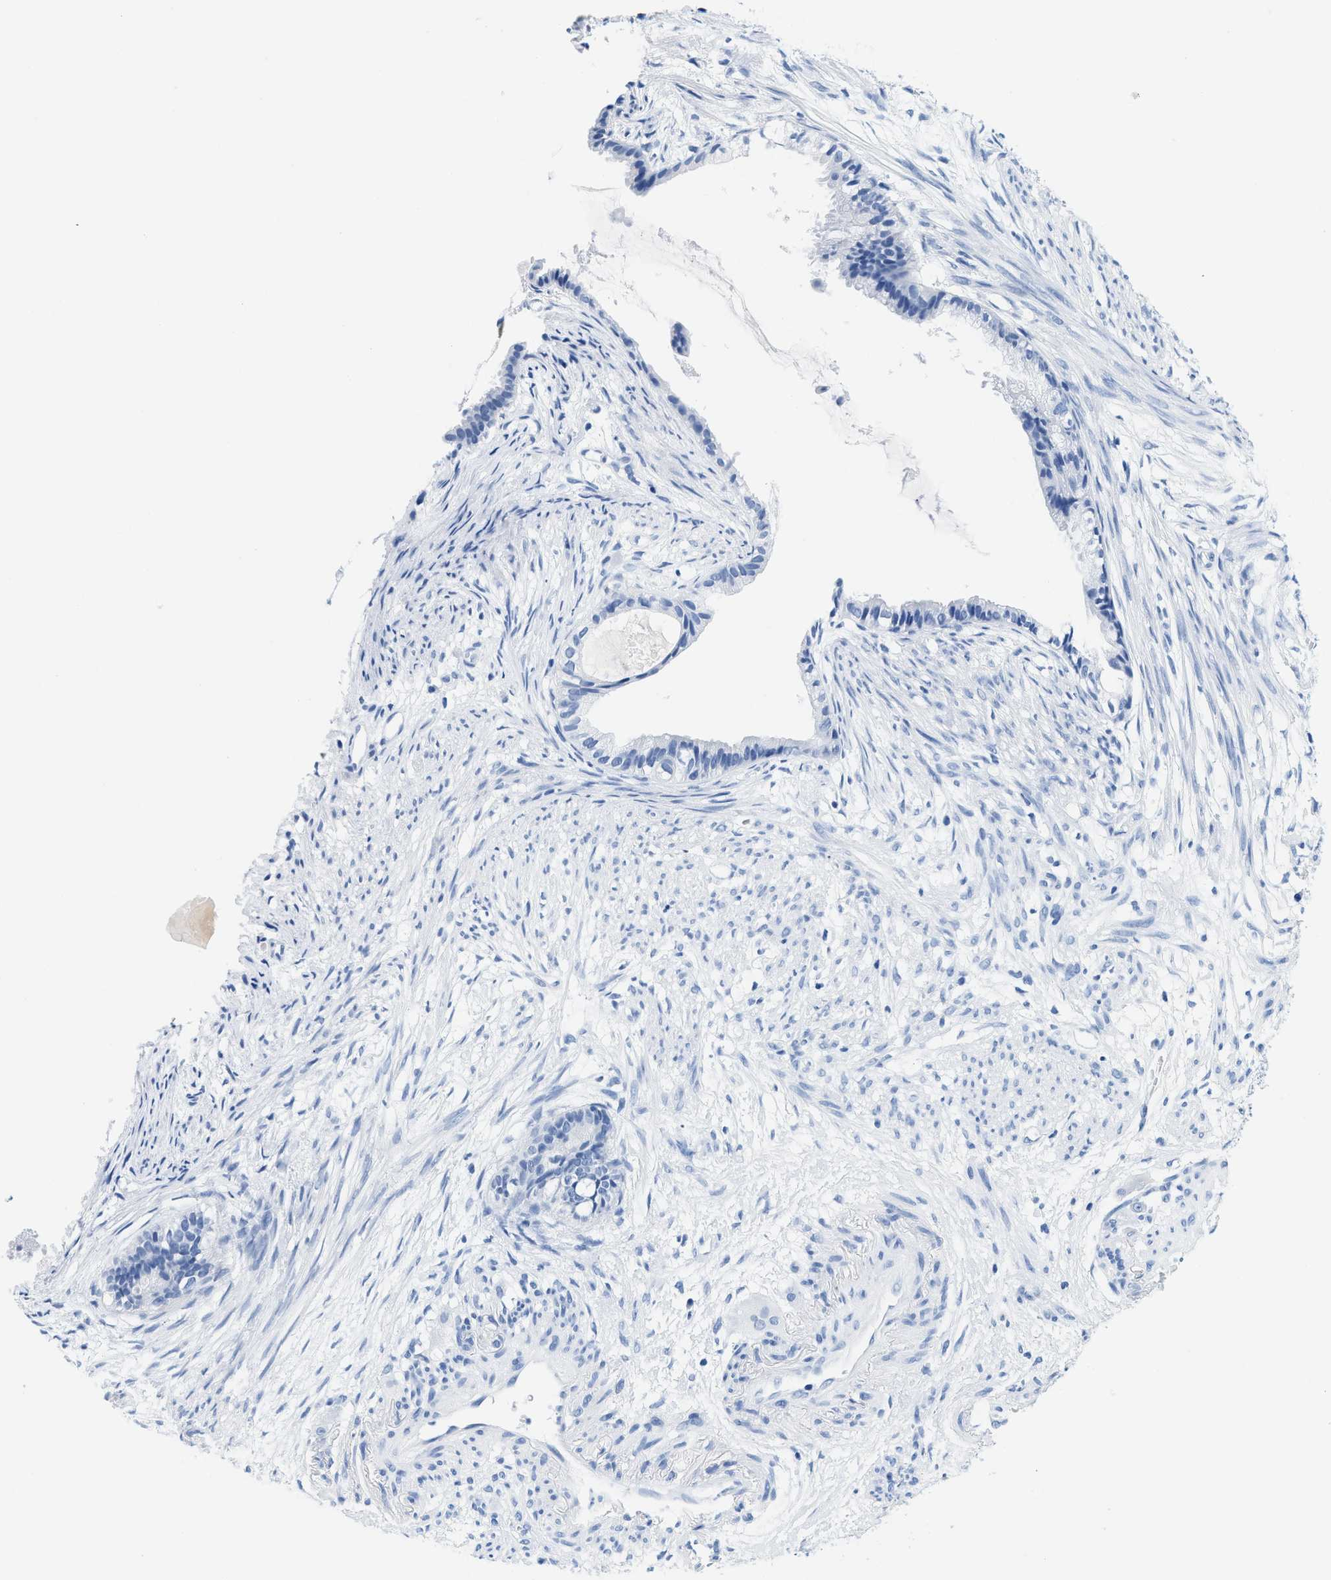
{"staining": {"intensity": "negative", "quantity": "none", "location": "none"}, "tissue": "cervical cancer", "cell_type": "Tumor cells", "image_type": "cancer", "snomed": [{"axis": "morphology", "description": "Normal tissue, NOS"}, {"axis": "morphology", "description": "Adenocarcinoma, NOS"}, {"axis": "topography", "description": "Cervix"}, {"axis": "topography", "description": "Endometrium"}], "caption": "This is an immunohistochemistry photomicrograph of human cervical adenocarcinoma. There is no expression in tumor cells.", "gene": "GSN", "patient": {"sex": "female", "age": 86}}